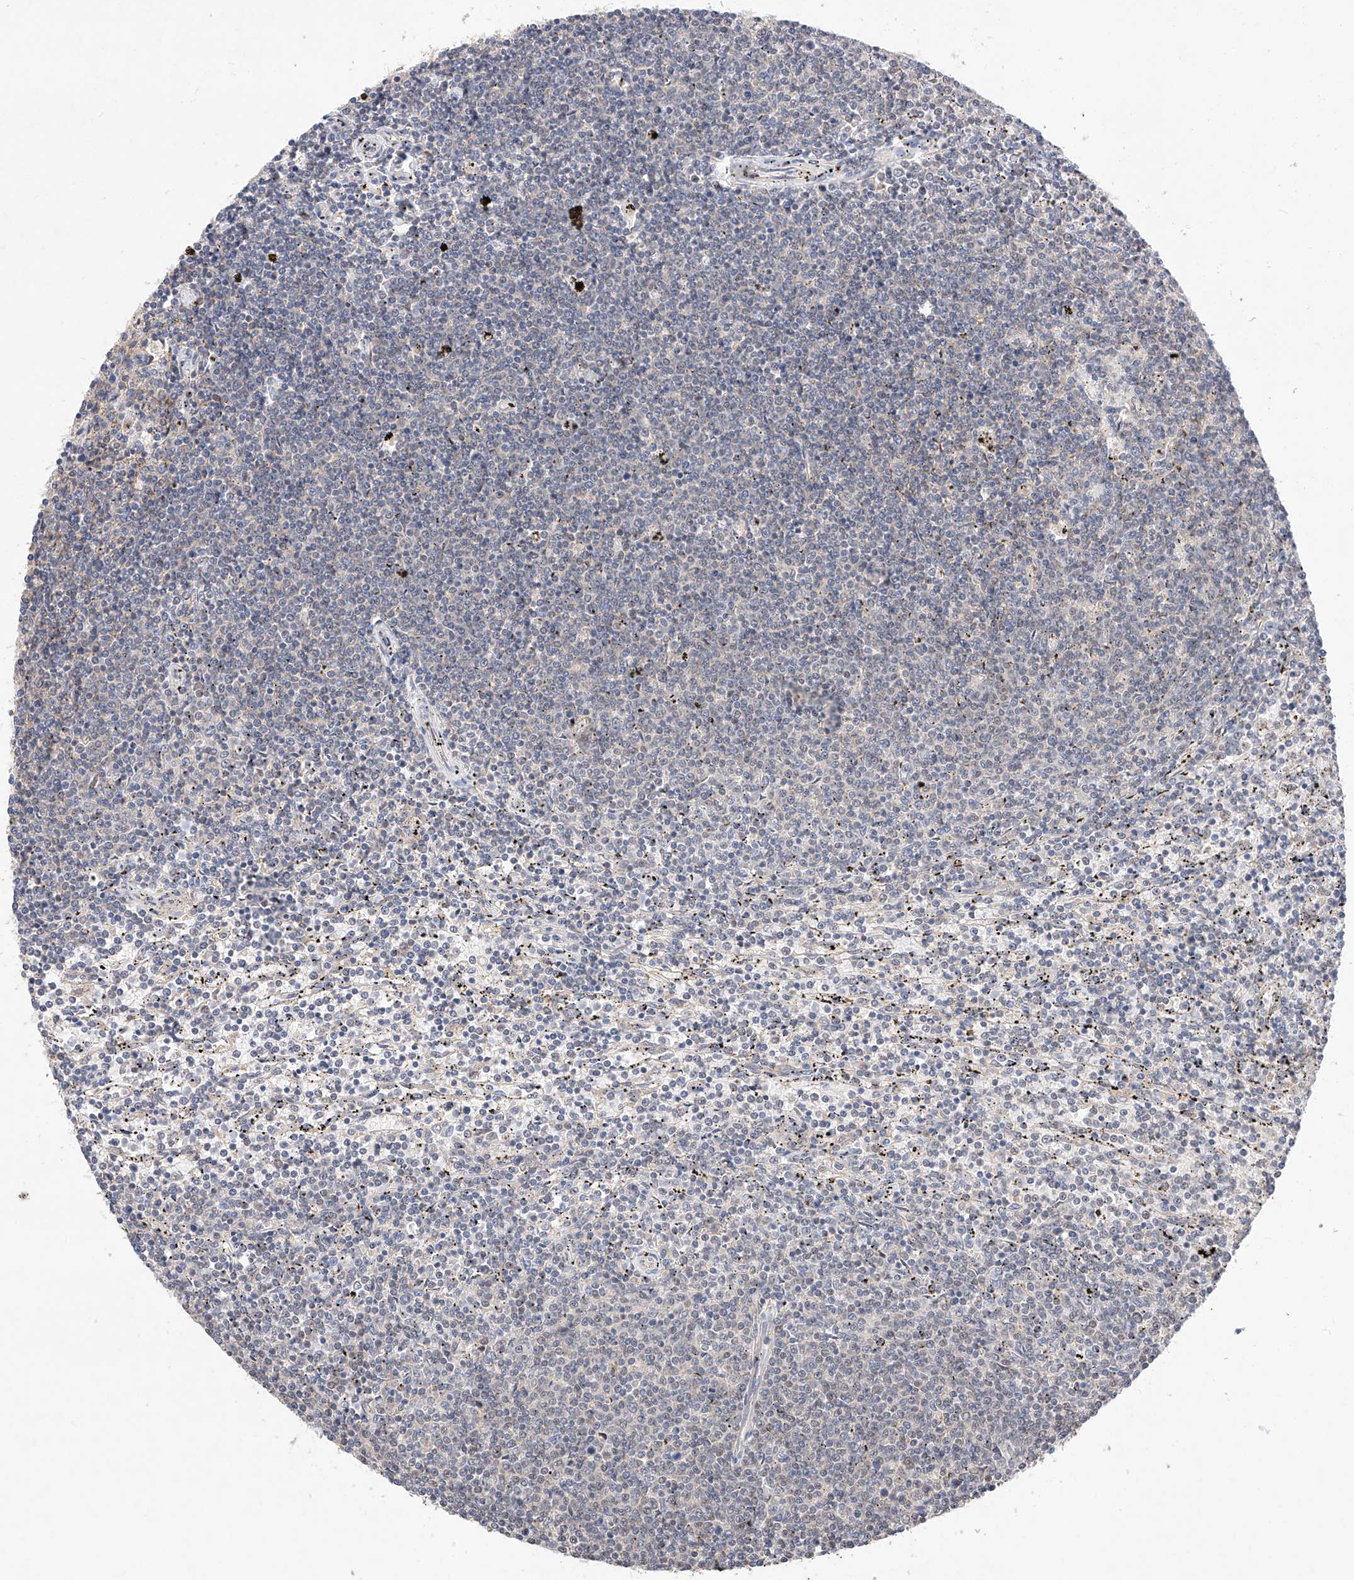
{"staining": {"intensity": "negative", "quantity": "none", "location": "none"}, "tissue": "lymphoma", "cell_type": "Tumor cells", "image_type": "cancer", "snomed": [{"axis": "morphology", "description": "Malignant lymphoma, non-Hodgkin's type, Low grade"}, {"axis": "topography", "description": "Spleen"}], "caption": "Histopathology image shows no protein expression in tumor cells of low-grade malignant lymphoma, non-Hodgkin's type tissue.", "gene": "ZSCAN4", "patient": {"sex": "female", "age": 50}}